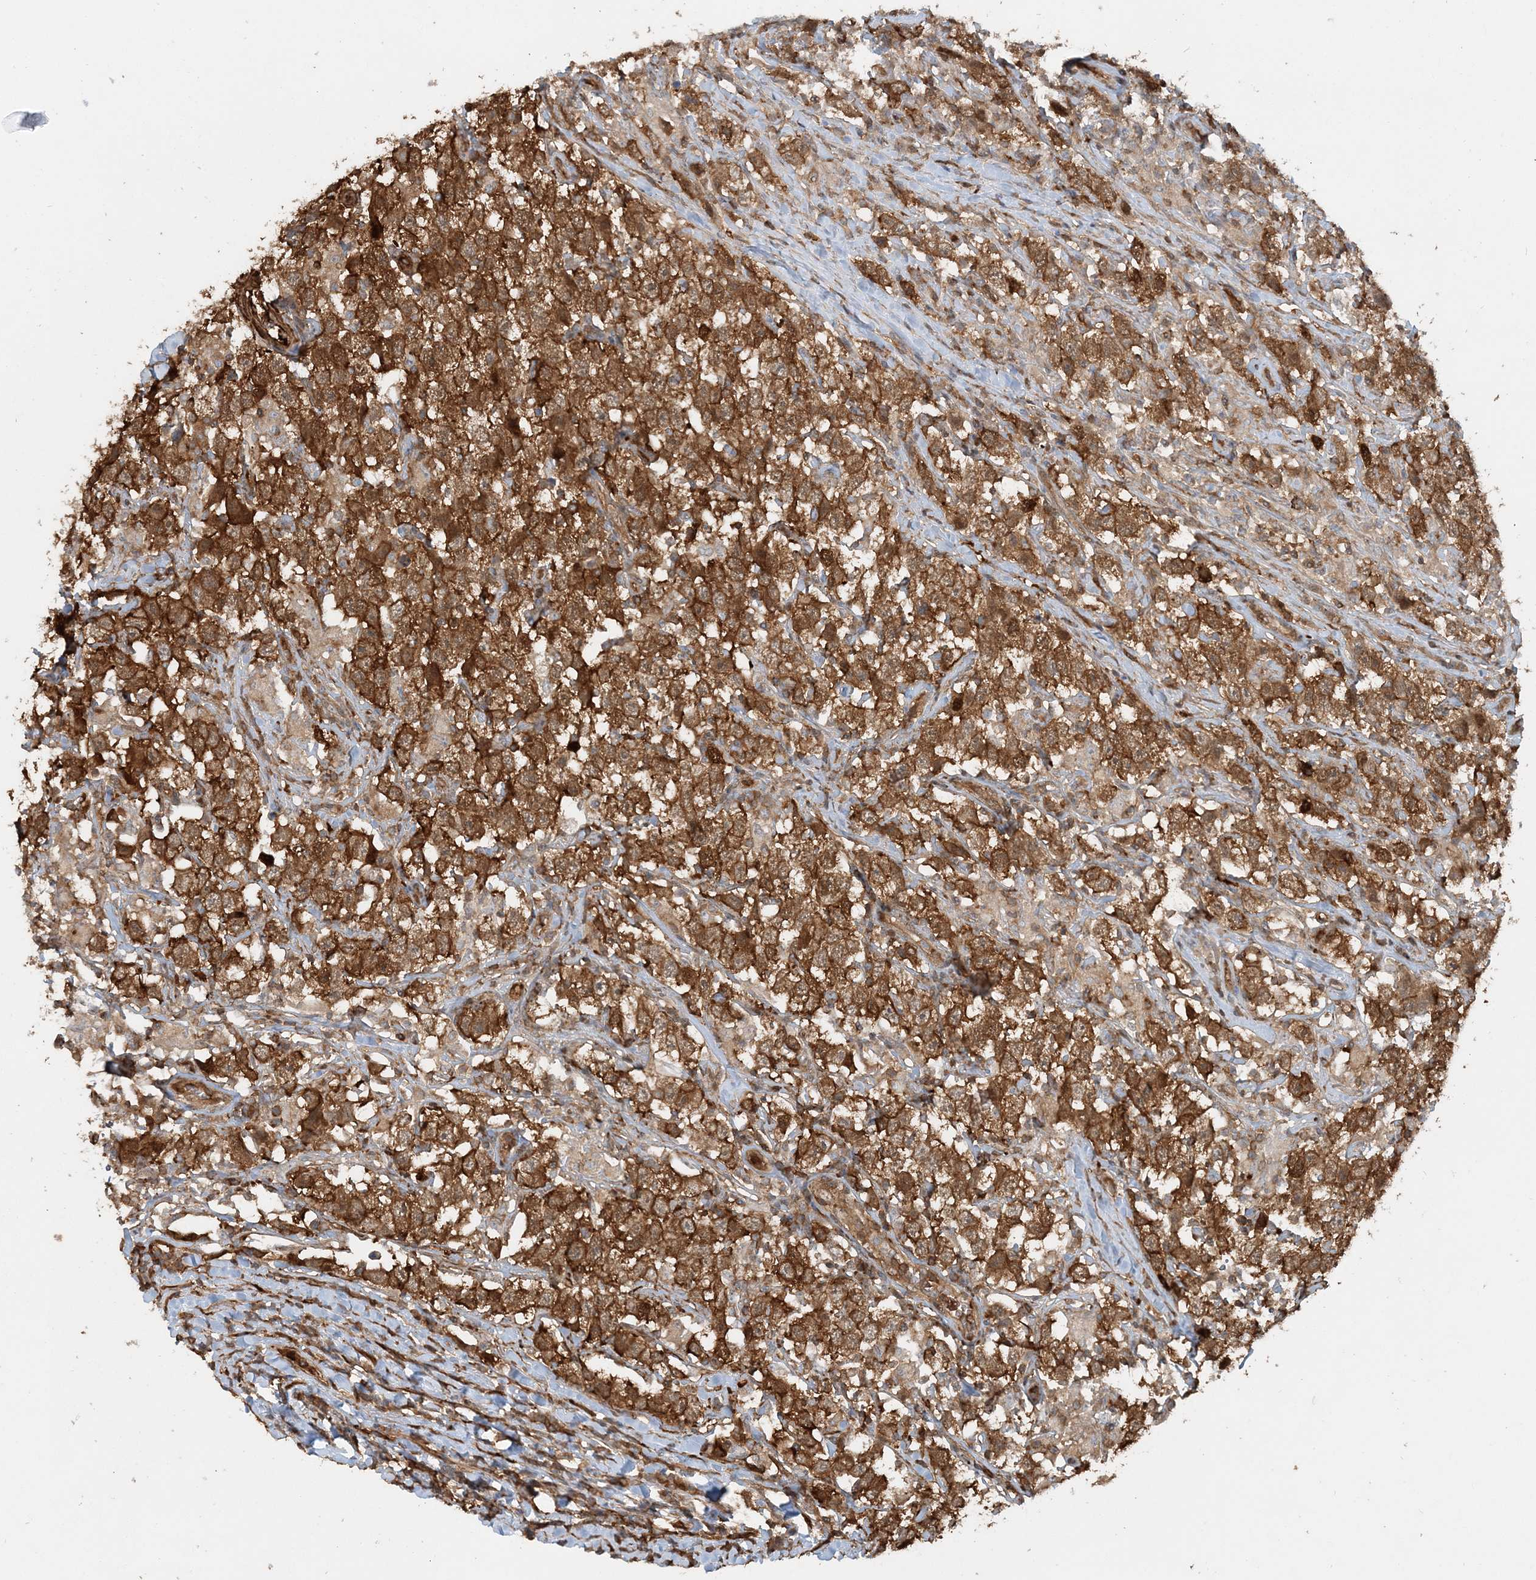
{"staining": {"intensity": "strong", "quantity": ">75%", "location": "cytoplasmic/membranous"}, "tissue": "testis cancer", "cell_type": "Tumor cells", "image_type": "cancer", "snomed": [{"axis": "morphology", "description": "Seminoma, NOS"}, {"axis": "topography", "description": "Testis"}], "caption": "High-power microscopy captured an immunohistochemistry micrograph of seminoma (testis), revealing strong cytoplasmic/membranous staining in about >75% of tumor cells.", "gene": "DSTN", "patient": {"sex": "male", "age": 41}}